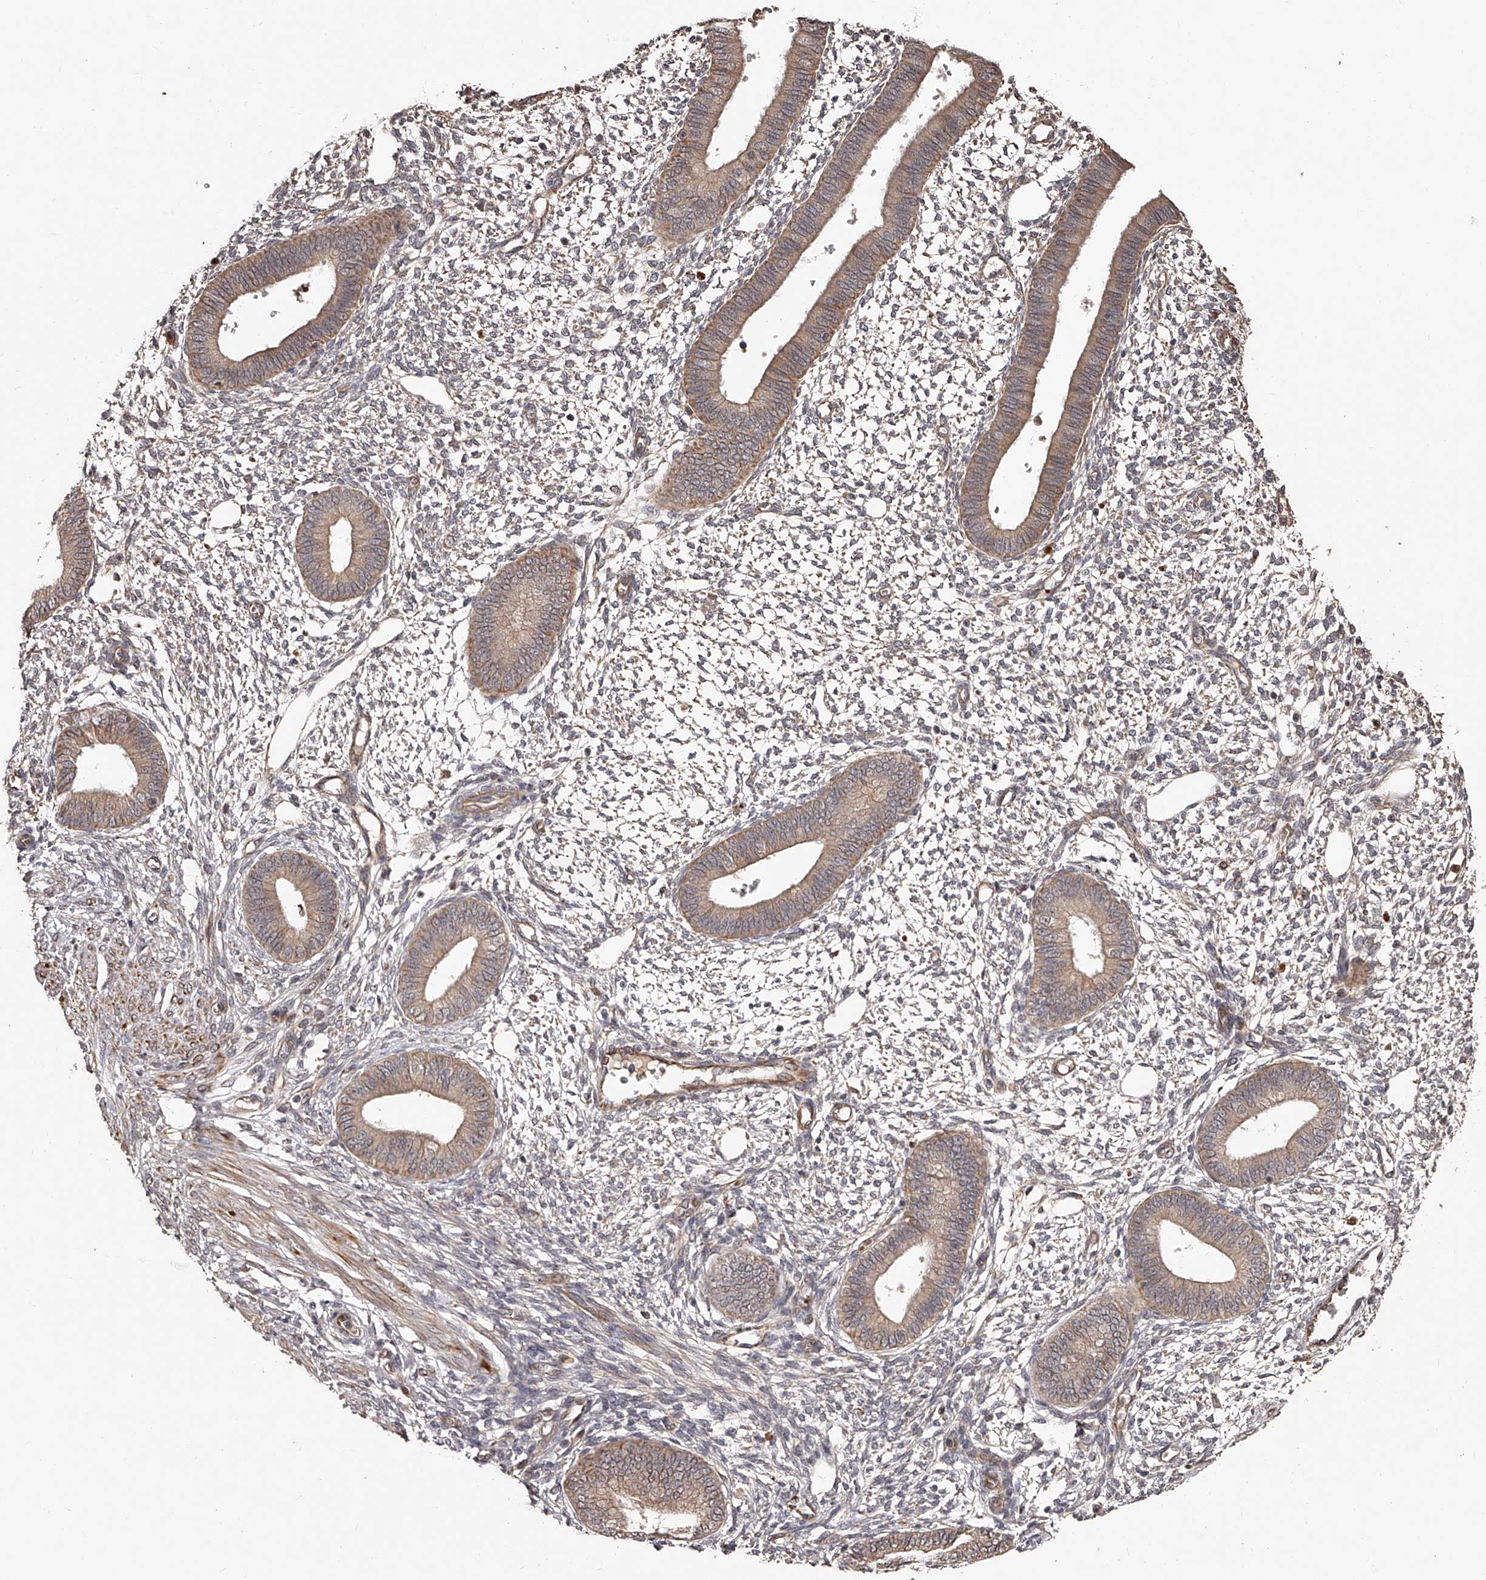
{"staining": {"intensity": "weak", "quantity": "25%-75%", "location": "cytoplasmic/membranous"}, "tissue": "endometrium", "cell_type": "Cells in endometrial stroma", "image_type": "normal", "snomed": [{"axis": "morphology", "description": "Normal tissue, NOS"}, {"axis": "topography", "description": "Endometrium"}], "caption": "This photomicrograph exhibits immunohistochemistry (IHC) staining of unremarkable endometrium, with low weak cytoplasmic/membranous staining in approximately 25%-75% of cells in endometrial stroma.", "gene": "URGCP", "patient": {"sex": "female", "age": 46}}